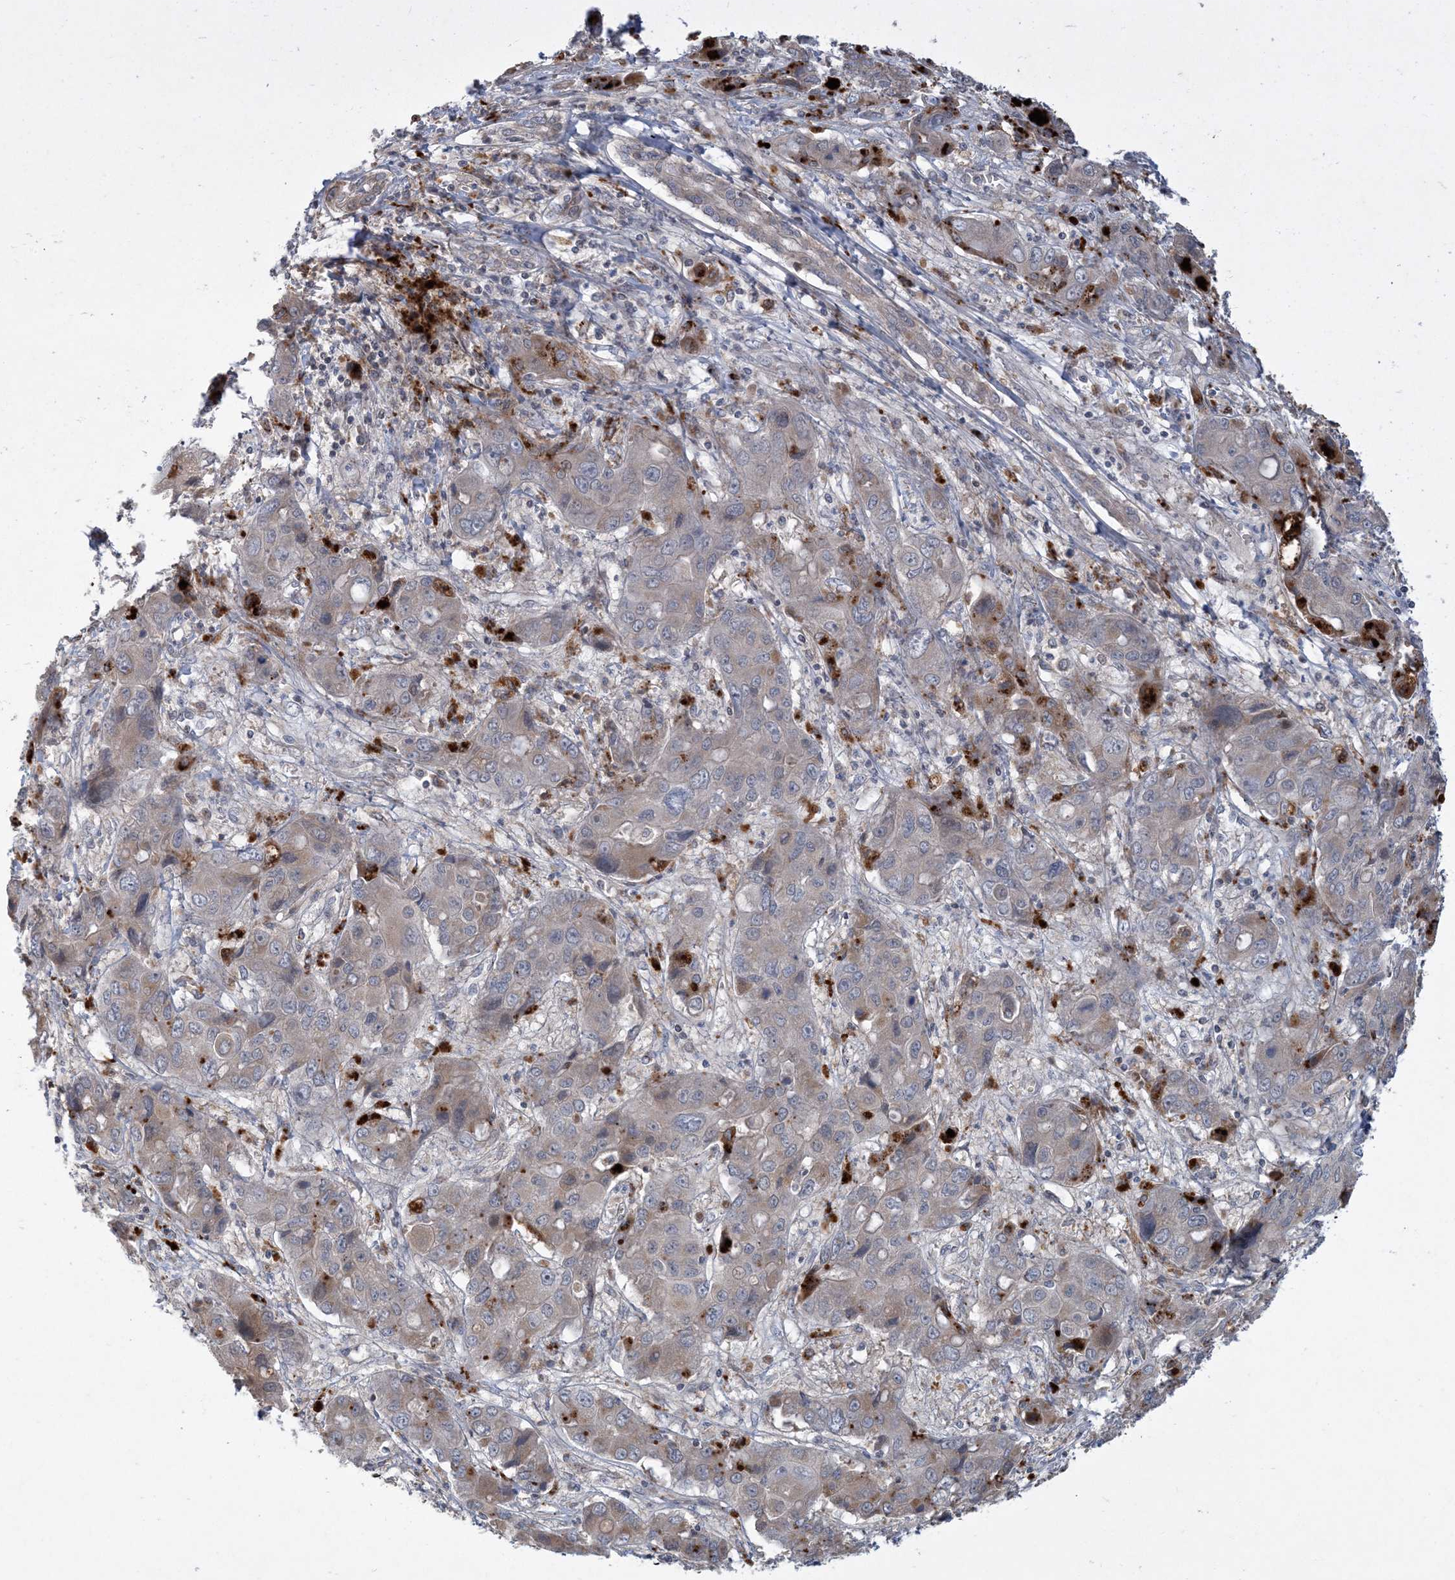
{"staining": {"intensity": "weak", "quantity": ">75%", "location": "cytoplasmic/membranous"}, "tissue": "liver cancer", "cell_type": "Tumor cells", "image_type": "cancer", "snomed": [{"axis": "morphology", "description": "Cholangiocarcinoma"}, {"axis": "topography", "description": "Liver"}], "caption": "This micrograph reveals IHC staining of liver cancer, with low weak cytoplasmic/membranous expression in about >75% of tumor cells.", "gene": "LTN1", "patient": {"sex": "male", "age": 67}}